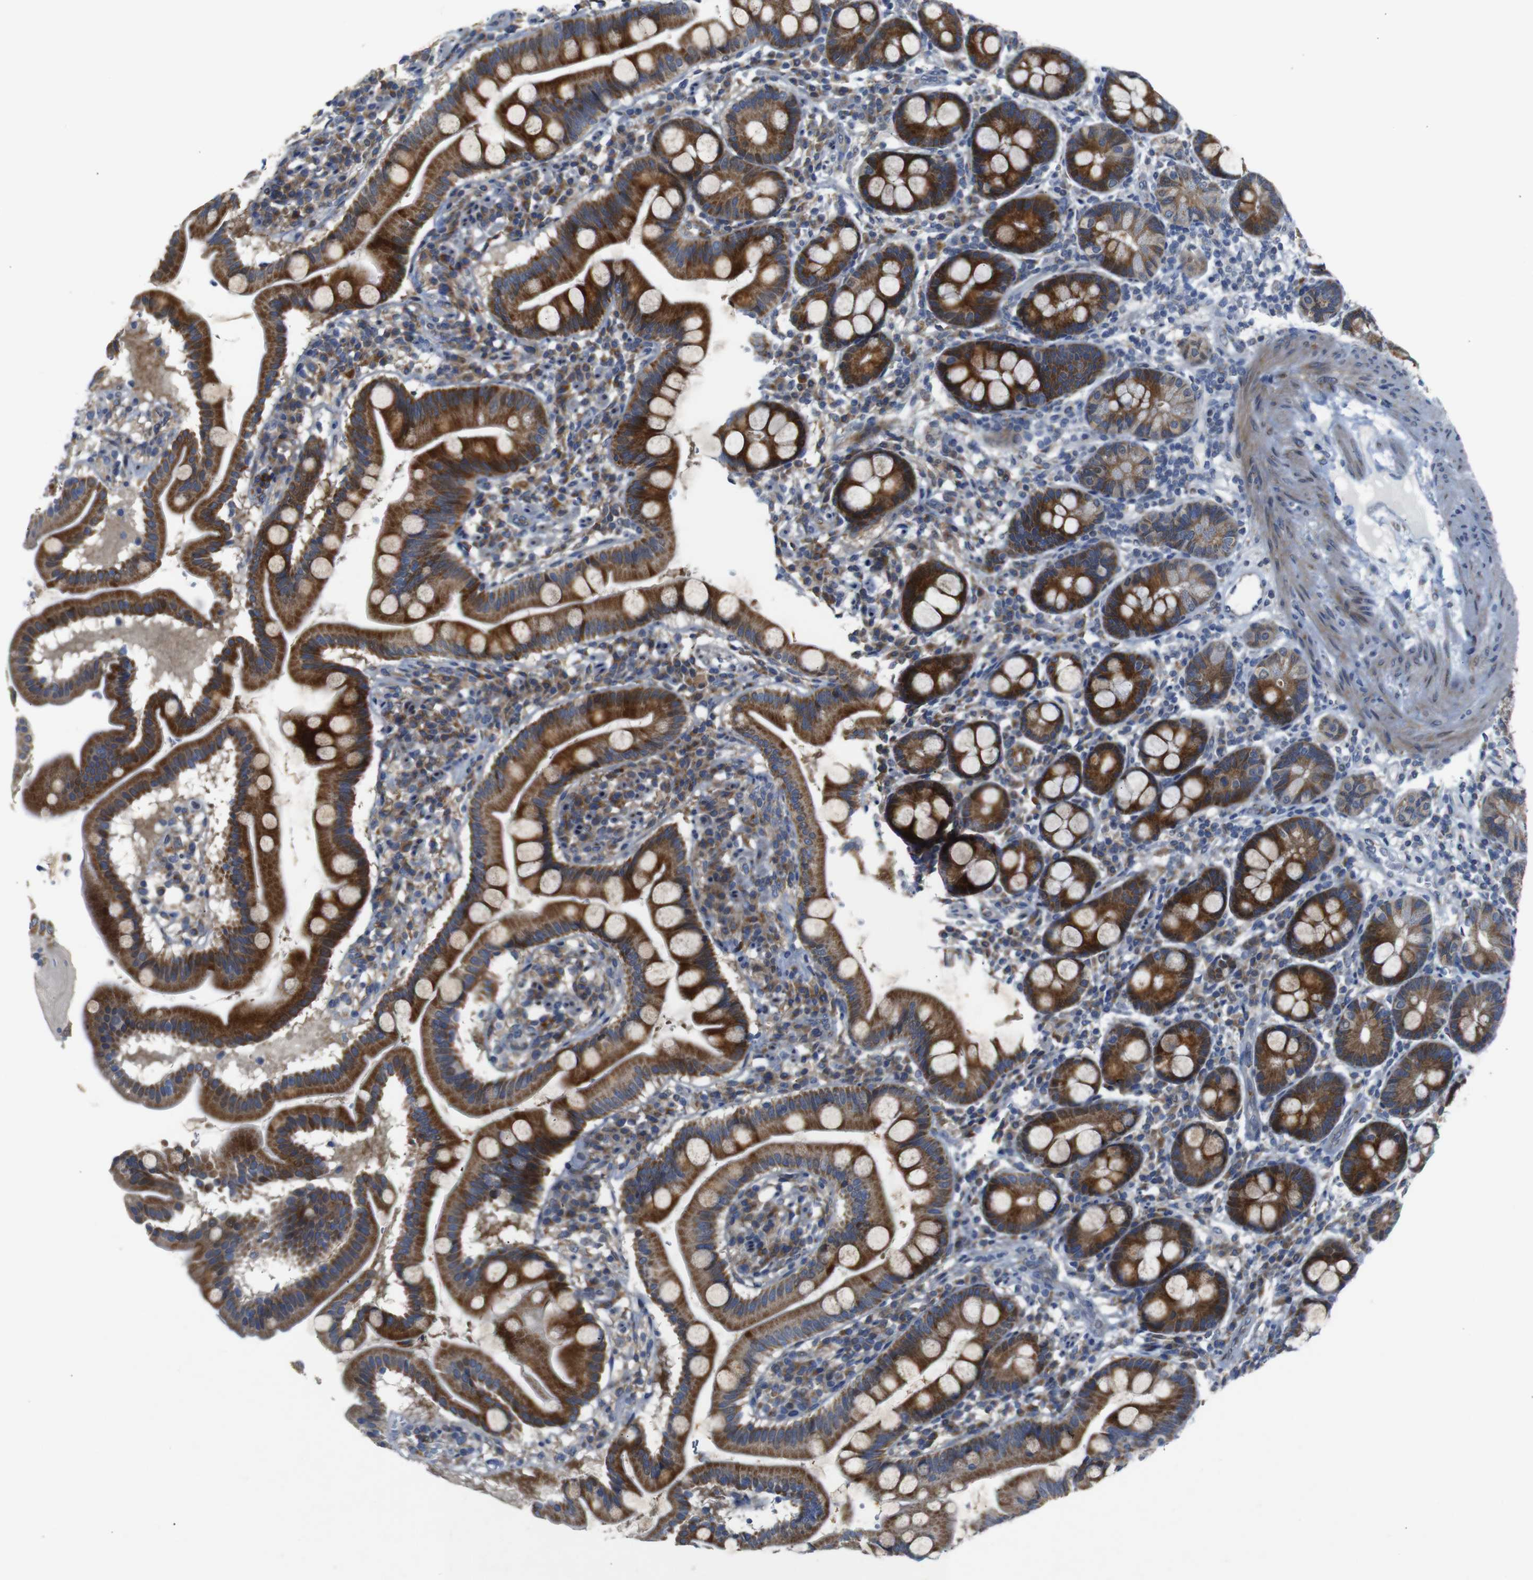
{"staining": {"intensity": "strong", "quantity": ">75%", "location": "cytoplasmic/membranous"}, "tissue": "duodenum", "cell_type": "Glandular cells", "image_type": "normal", "snomed": [{"axis": "morphology", "description": "Normal tissue, NOS"}, {"axis": "topography", "description": "Duodenum"}], "caption": "Duodenum stained for a protein (brown) reveals strong cytoplasmic/membranous positive expression in approximately >75% of glandular cells.", "gene": "CHST10", "patient": {"sex": "male", "age": 50}}